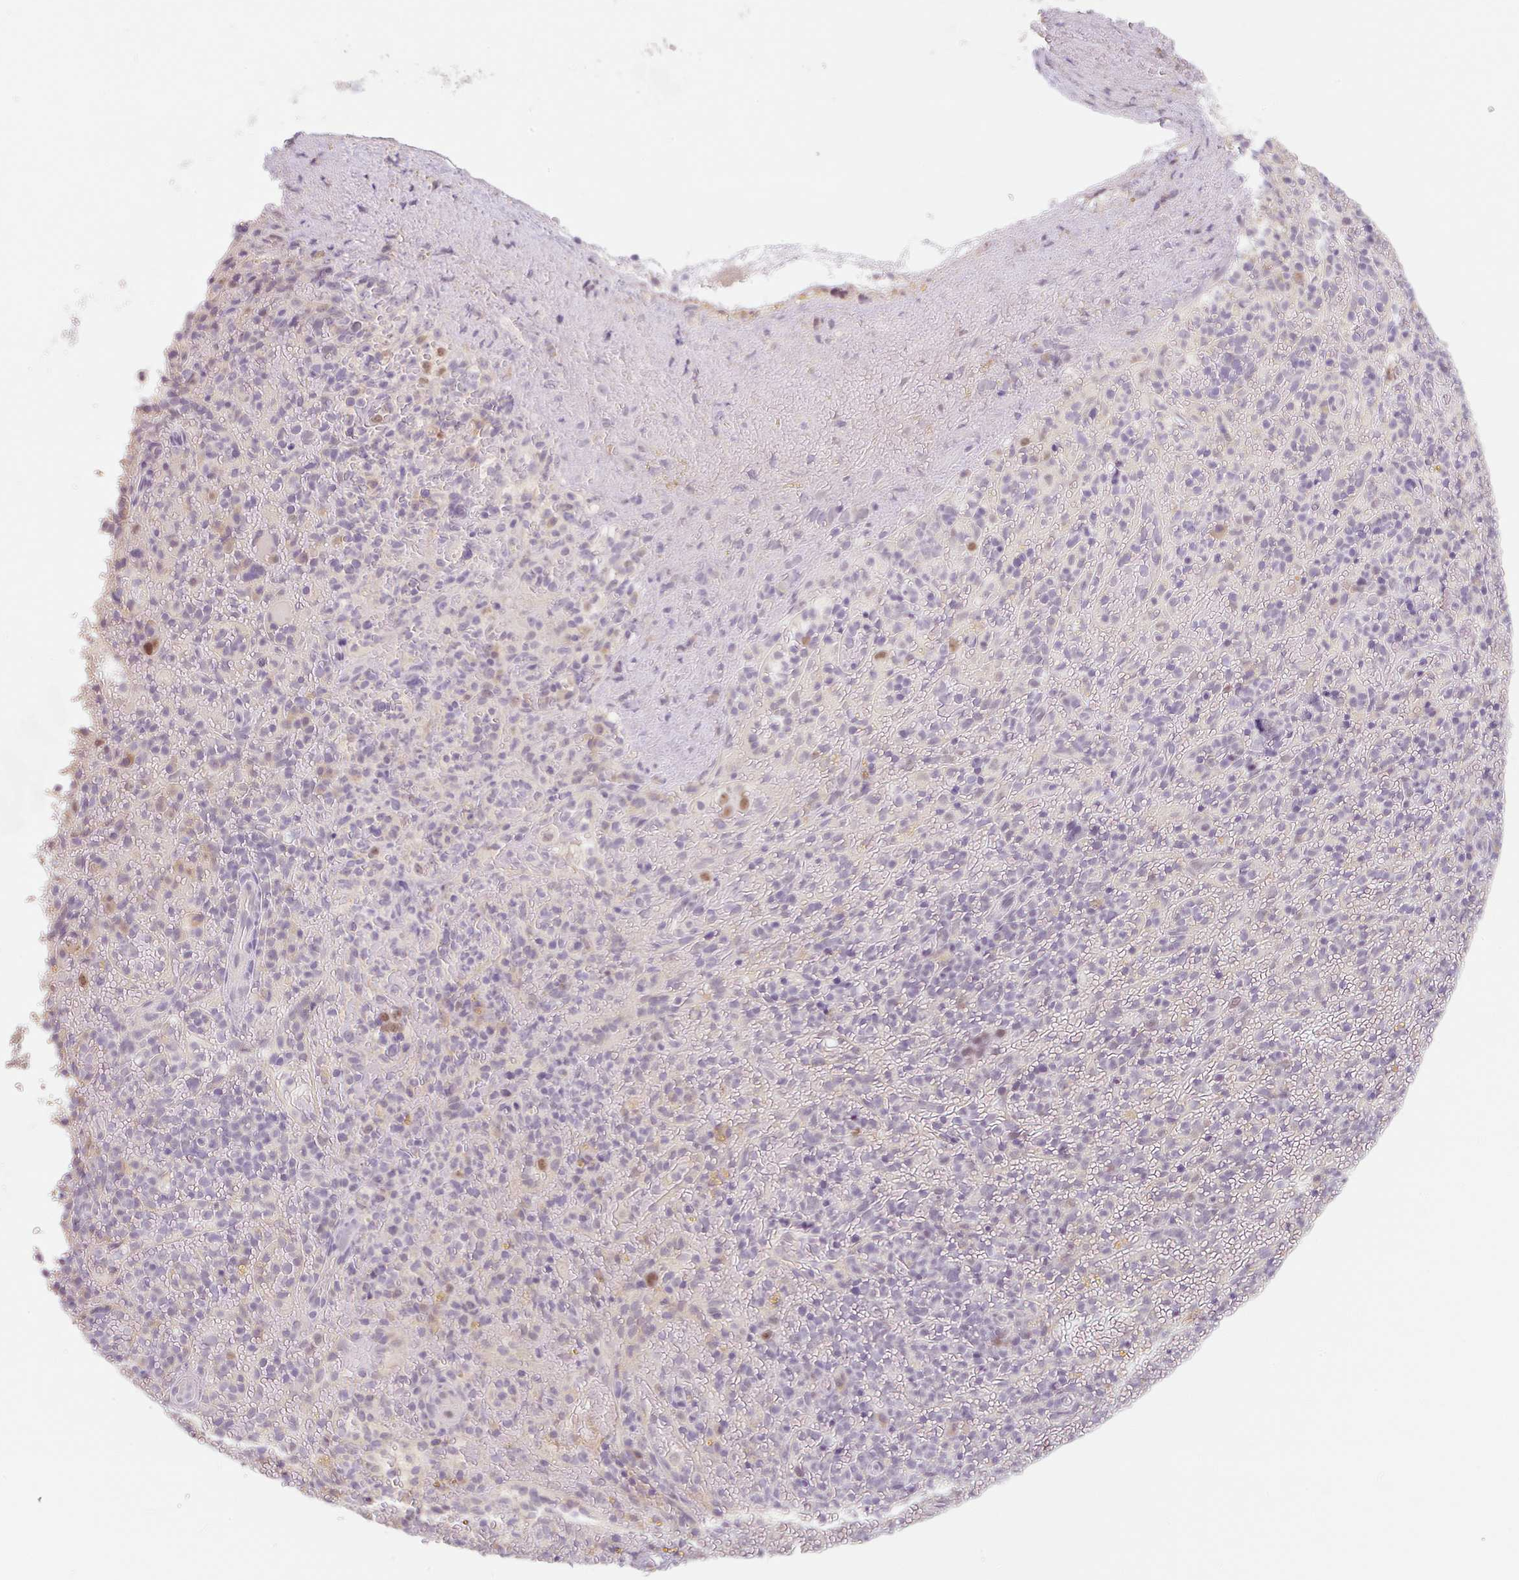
{"staining": {"intensity": "negative", "quantity": "none", "location": "none"}, "tissue": "spleen", "cell_type": "Cells in red pulp", "image_type": "normal", "snomed": [{"axis": "morphology", "description": "Normal tissue, NOS"}, {"axis": "topography", "description": "Spleen"}], "caption": "Immunohistochemical staining of unremarkable spleen shows no significant positivity in cells in red pulp.", "gene": "MIA2", "patient": {"sex": "female", "age": 50}}